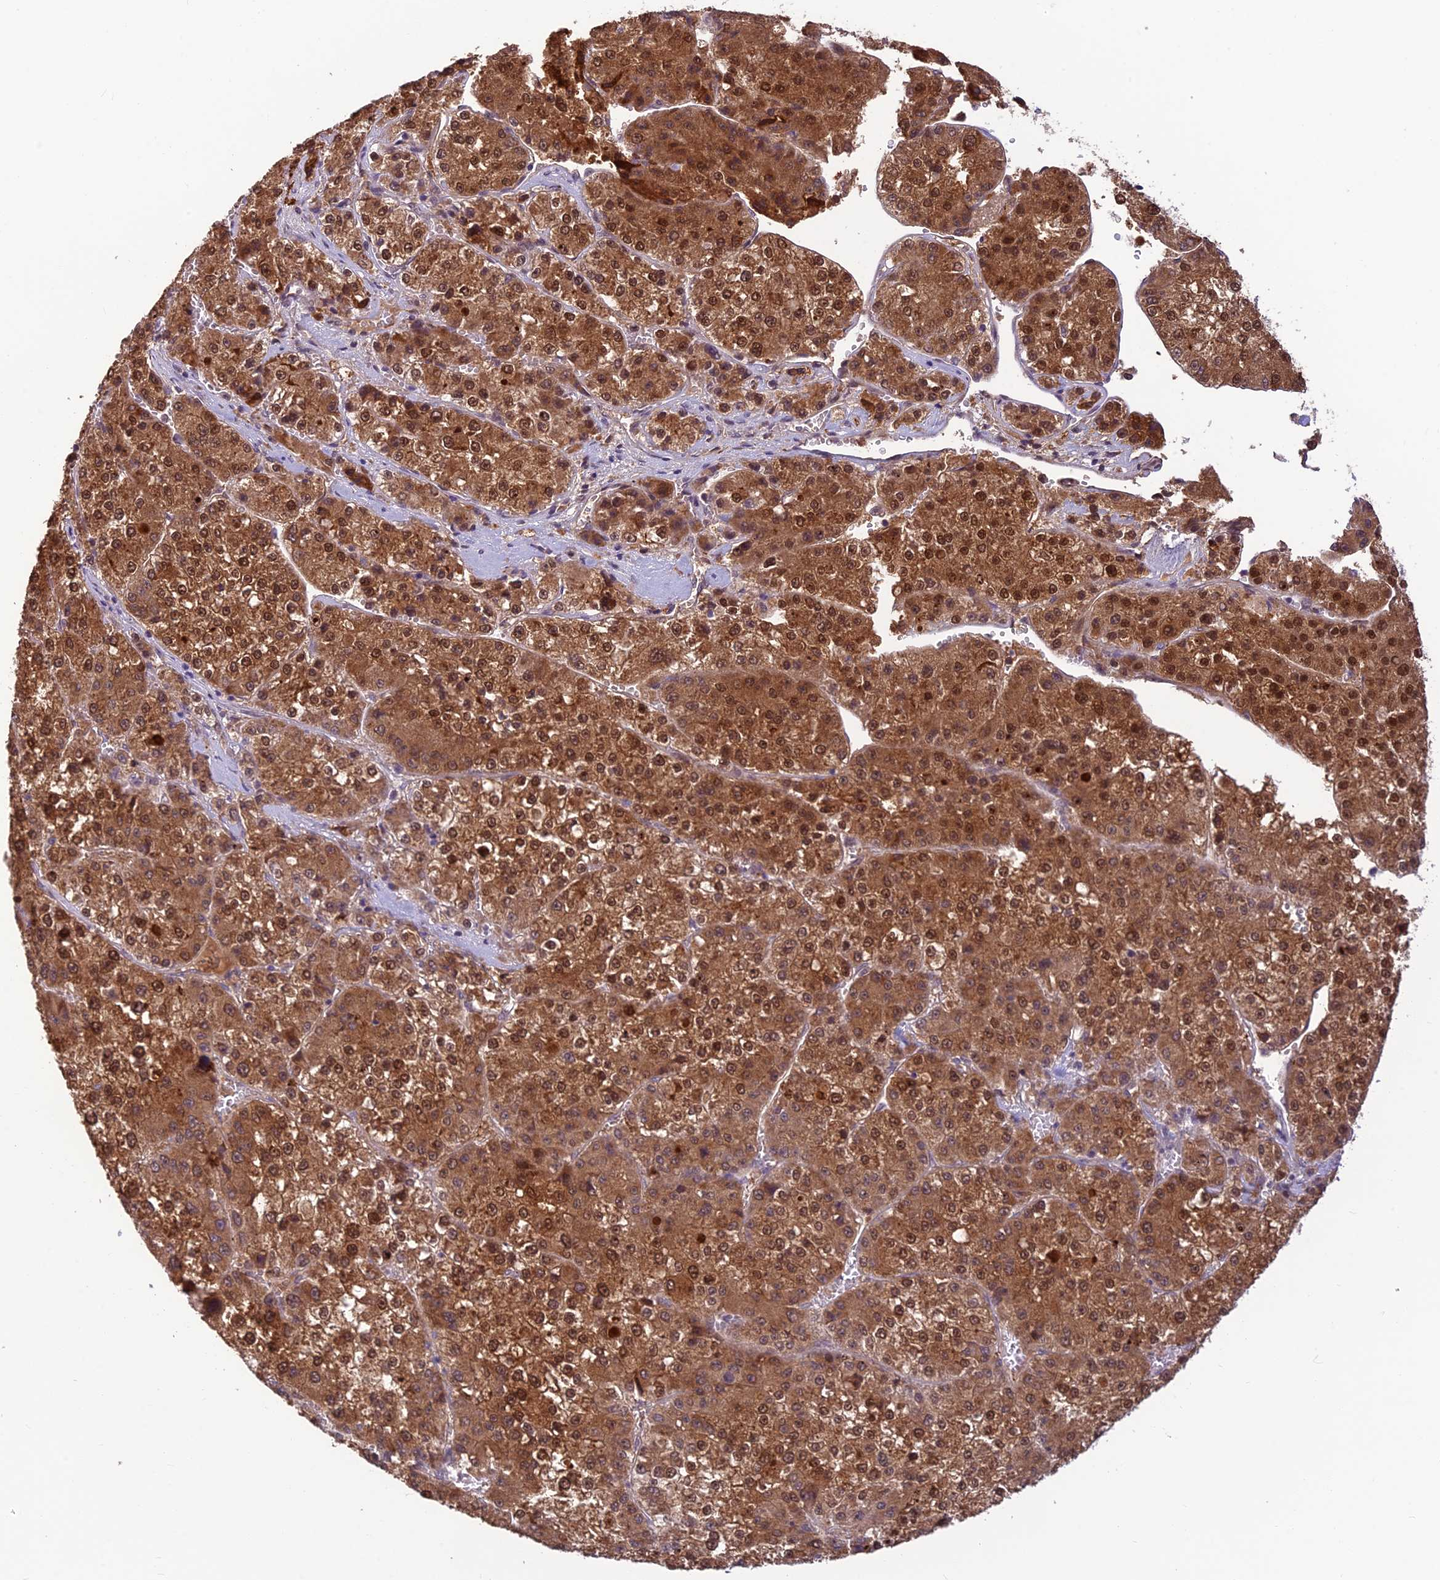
{"staining": {"intensity": "strong", "quantity": ">75%", "location": "cytoplasmic/membranous,nuclear"}, "tissue": "liver cancer", "cell_type": "Tumor cells", "image_type": "cancer", "snomed": [{"axis": "morphology", "description": "Carcinoma, Hepatocellular, NOS"}, {"axis": "topography", "description": "Liver"}], "caption": "Protein expression analysis of human hepatocellular carcinoma (liver) reveals strong cytoplasmic/membranous and nuclear staining in about >75% of tumor cells.", "gene": "ASPDH", "patient": {"sex": "female", "age": 73}}